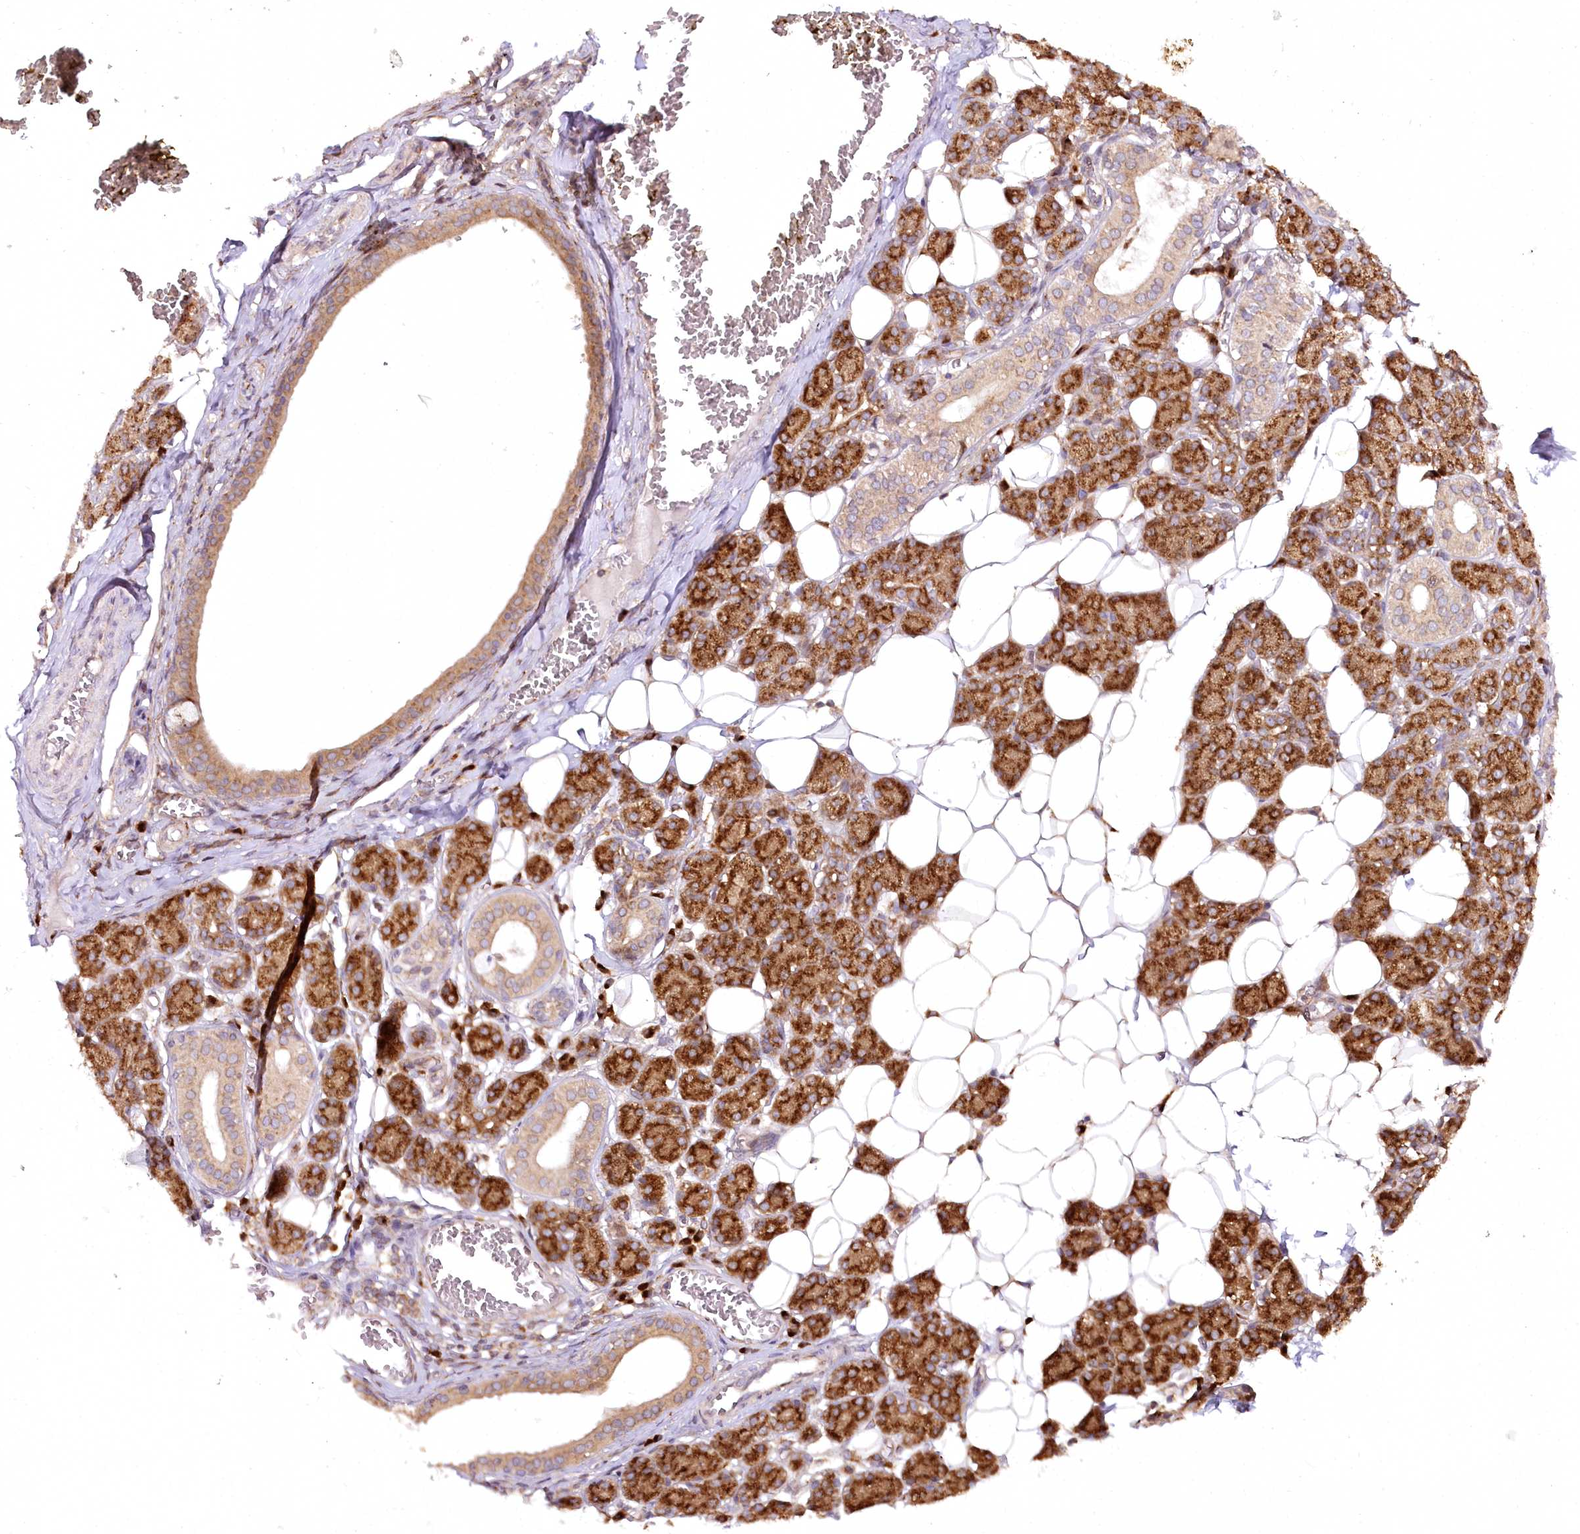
{"staining": {"intensity": "strong", "quantity": ">75%", "location": "cytoplasmic/membranous"}, "tissue": "salivary gland", "cell_type": "Glandular cells", "image_type": "normal", "snomed": [{"axis": "morphology", "description": "Normal tissue, NOS"}, {"axis": "topography", "description": "Salivary gland"}], "caption": "The image reveals a brown stain indicating the presence of a protein in the cytoplasmic/membranous of glandular cells in salivary gland. Using DAB (3,3'-diaminobenzidine) (brown) and hematoxylin (blue) stains, captured at high magnification using brightfield microscopy.", "gene": "COPG1", "patient": {"sex": "female", "age": 33}}